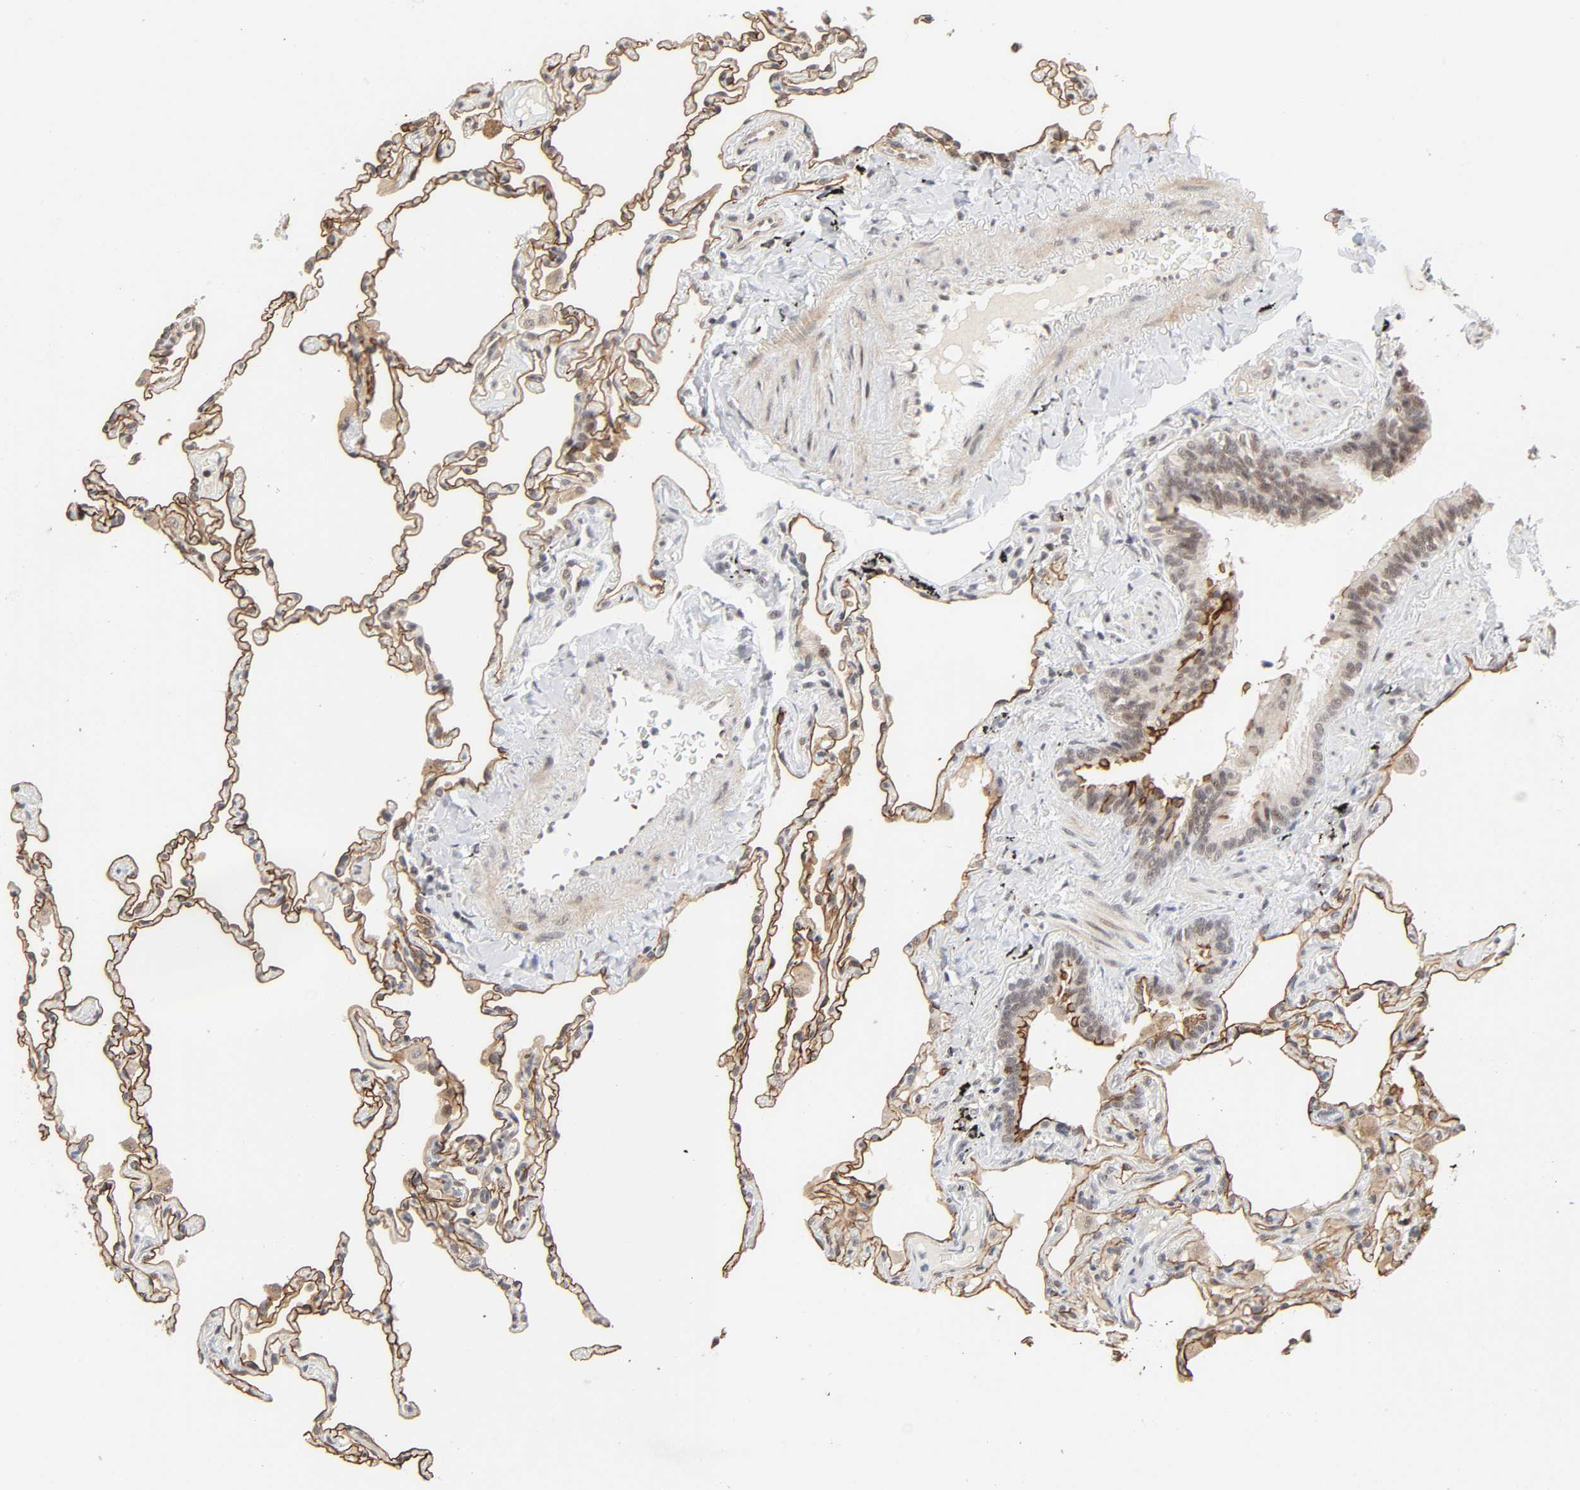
{"staining": {"intensity": "strong", "quantity": ">75%", "location": "cytoplasmic/membranous"}, "tissue": "lung", "cell_type": "Alveolar cells", "image_type": "normal", "snomed": [{"axis": "morphology", "description": "Normal tissue, NOS"}, {"axis": "topography", "description": "Lung"}], "caption": "This histopathology image shows immunohistochemistry (IHC) staining of benign human lung, with high strong cytoplasmic/membranous expression in approximately >75% of alveolar cells.", "gene": "ZKSCAN8", "patient": {"sex": "male", "age": 59}}